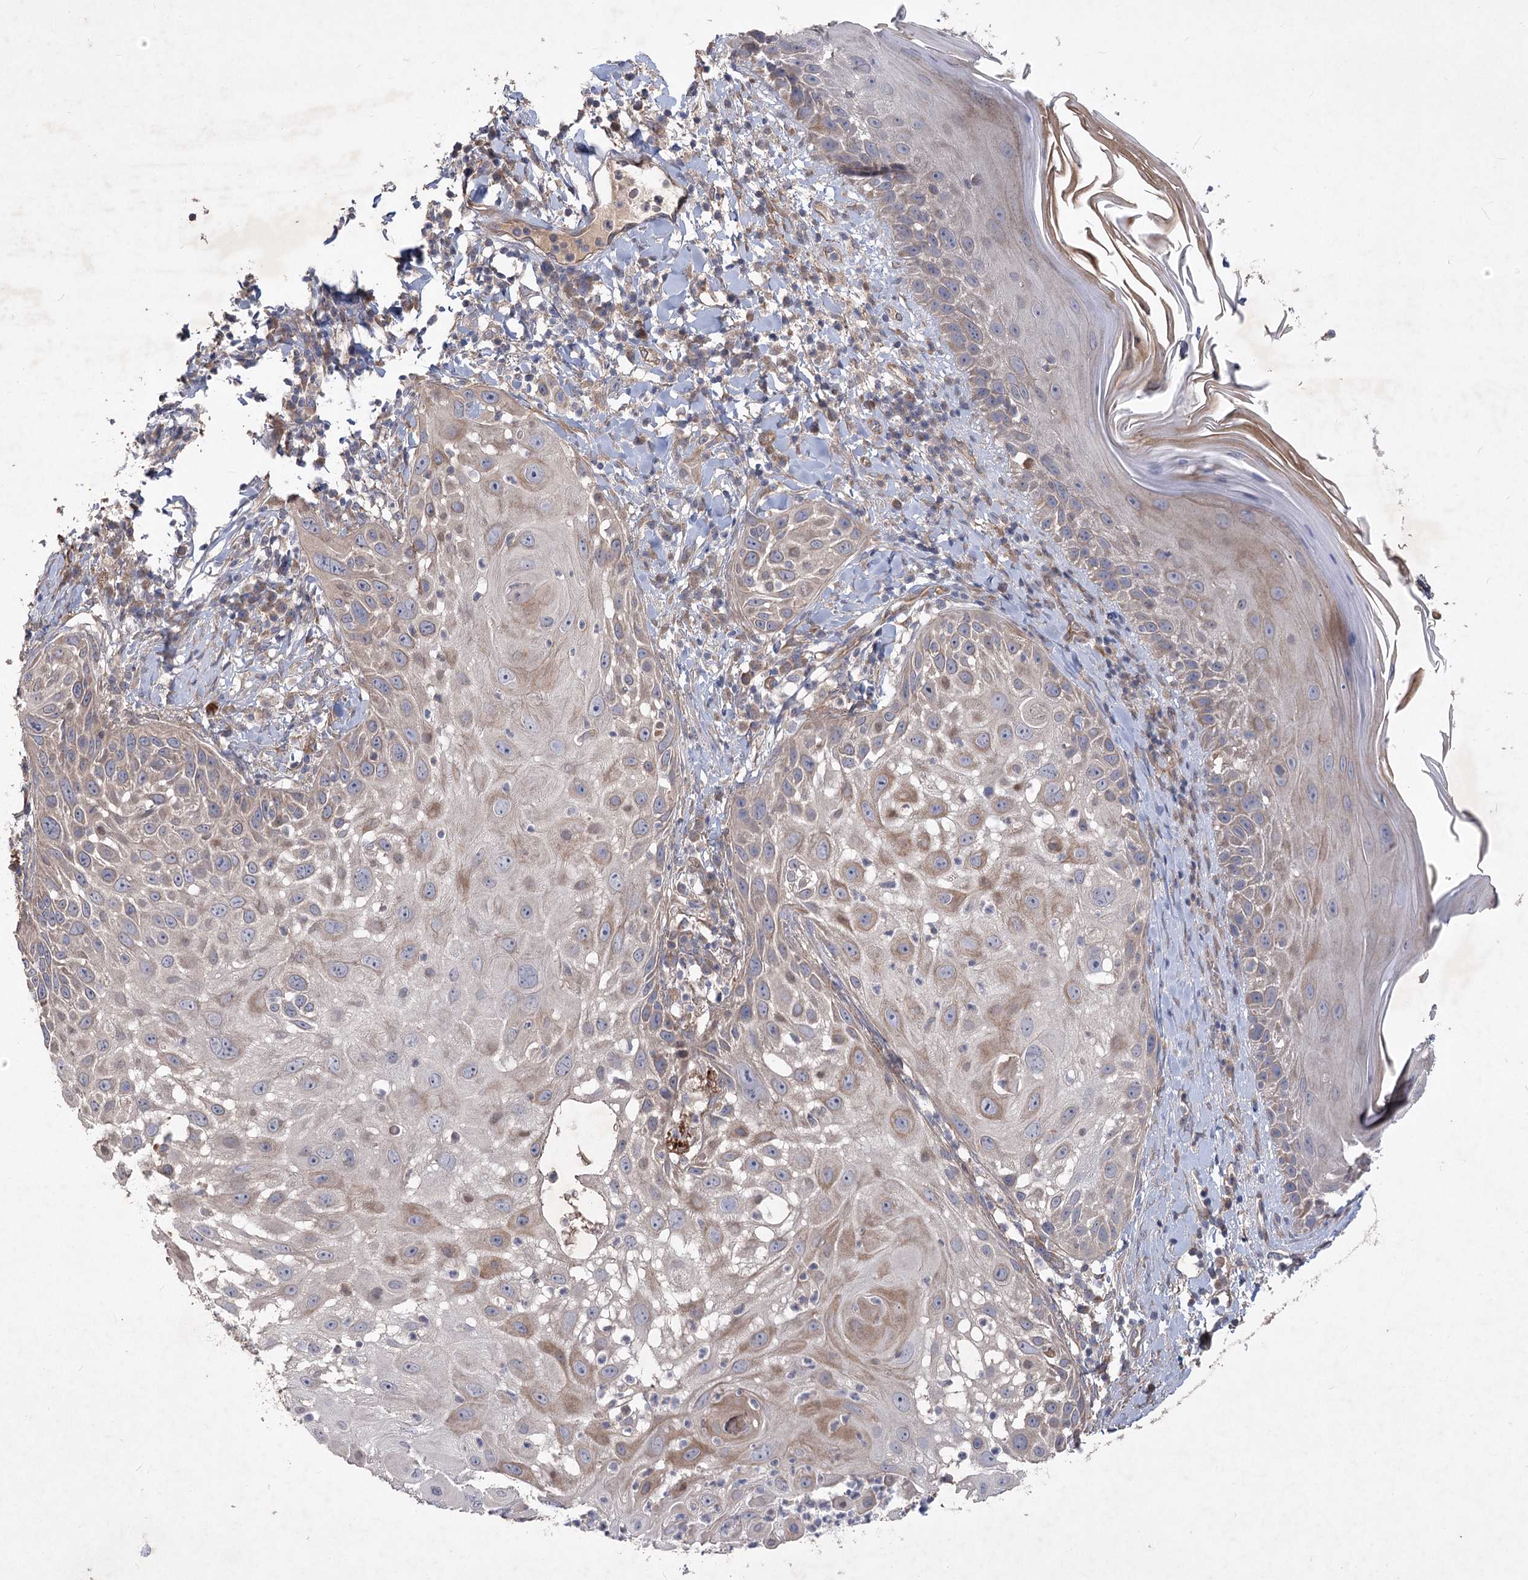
{"staining": {"intensity": "weak", "quantity": "25%-75%", "location": "cytoplasmic/membranous"}, "tissue": "skin cancer", "cell_type": "Tumor cells", "image_type": "cancer", "snomed": [{"axis": "morphology", "description": "Squamous cell carcinoma, NOS"}, {"axis": "topography", "description": "Skin"}], "caption": "Human skin cancer stained with a protein marker displays weak staining in tumor cells.", "gene": "RIN2", "patient": {"sex": "female", "age": 44}}